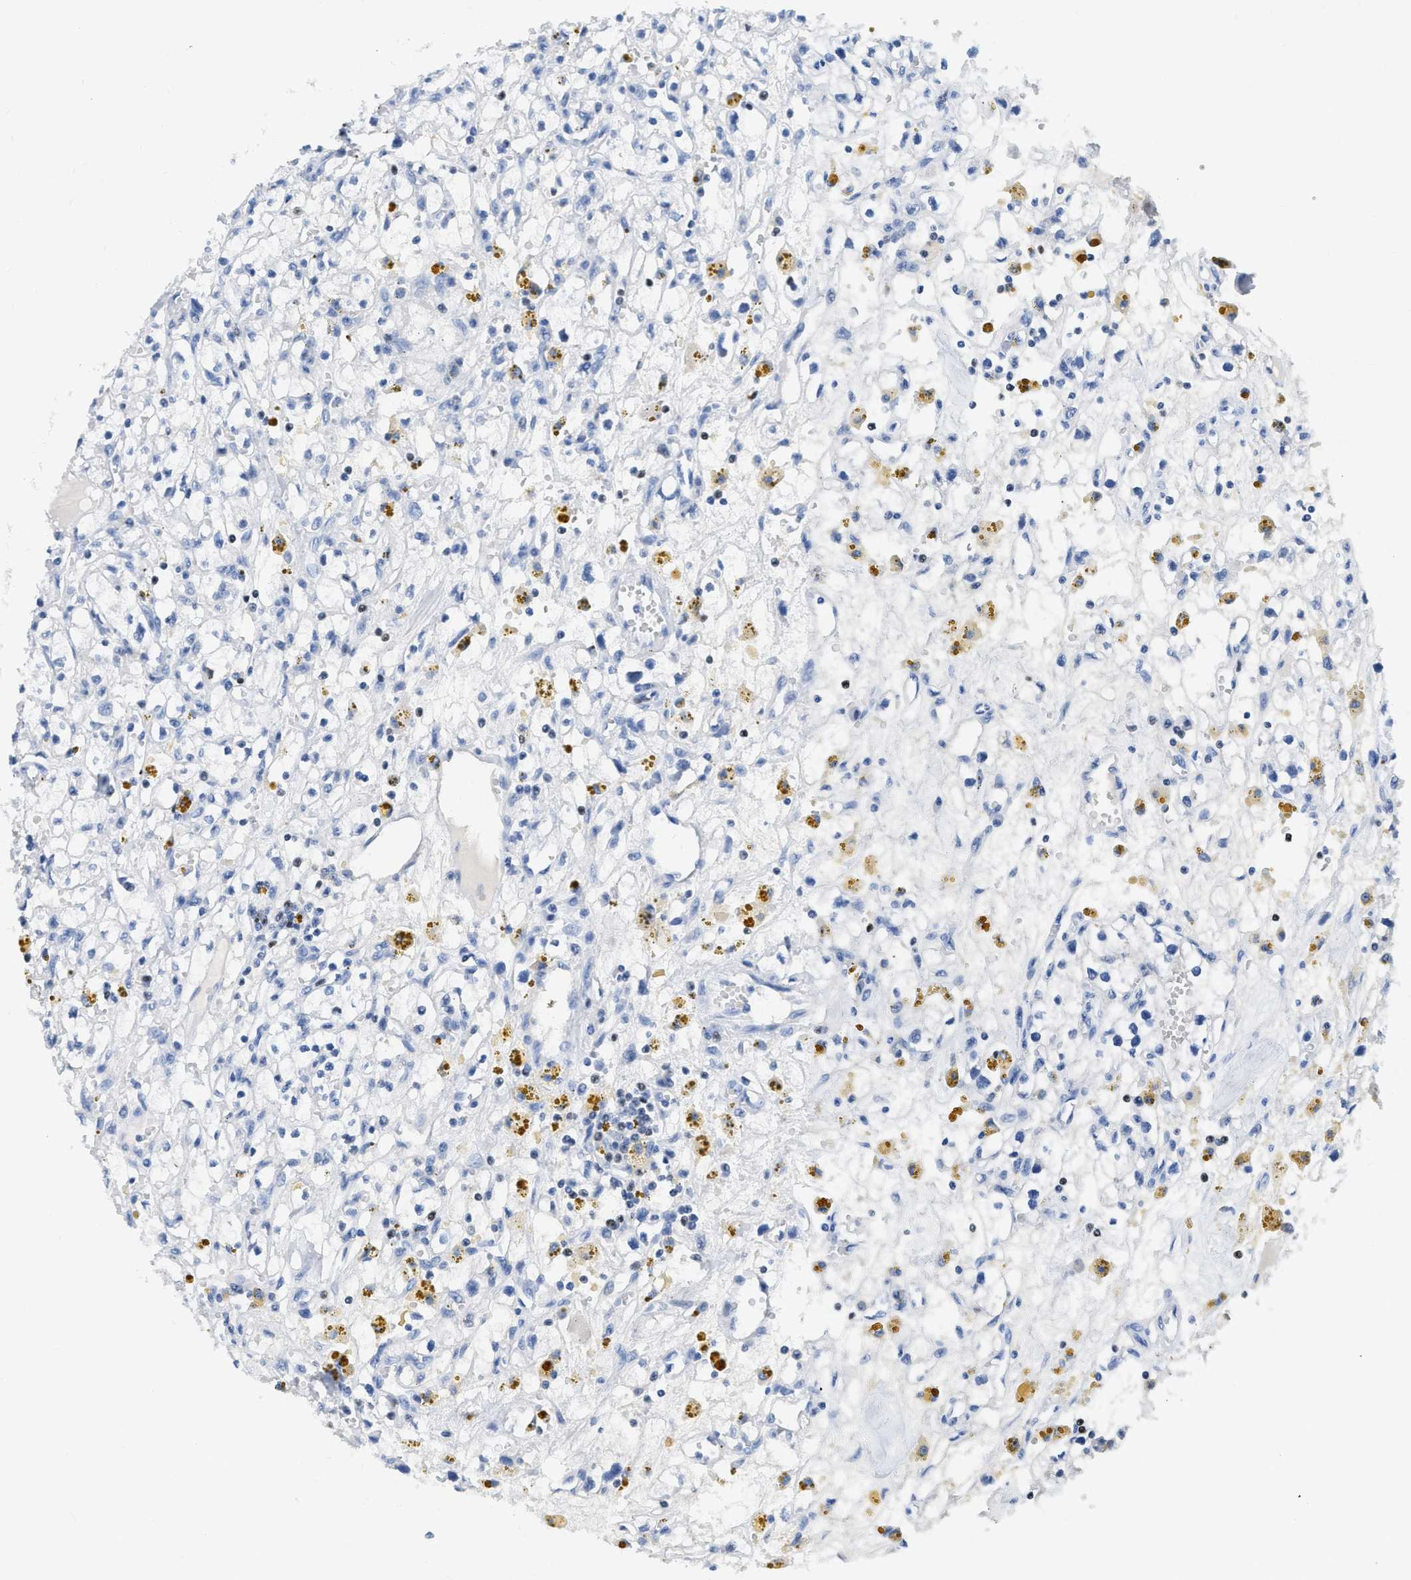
{"staining": {"intensity": "negative", "quantity": "none", "location": "none"}, "tissue": "renal cancer", "cell_type": "Tumor cells", "image_type": "cancer", "snomed": [{"axis": "morphology", "description": "Adenocarcinoma, NOS"}, {"axis": "topography", "description": "Kidney"}], "caption": "There is no significant staining in tumor cells of renal adenocarcinoma.", "gene": "TCF7", "patient": {"sex": "male", "age": 56}}